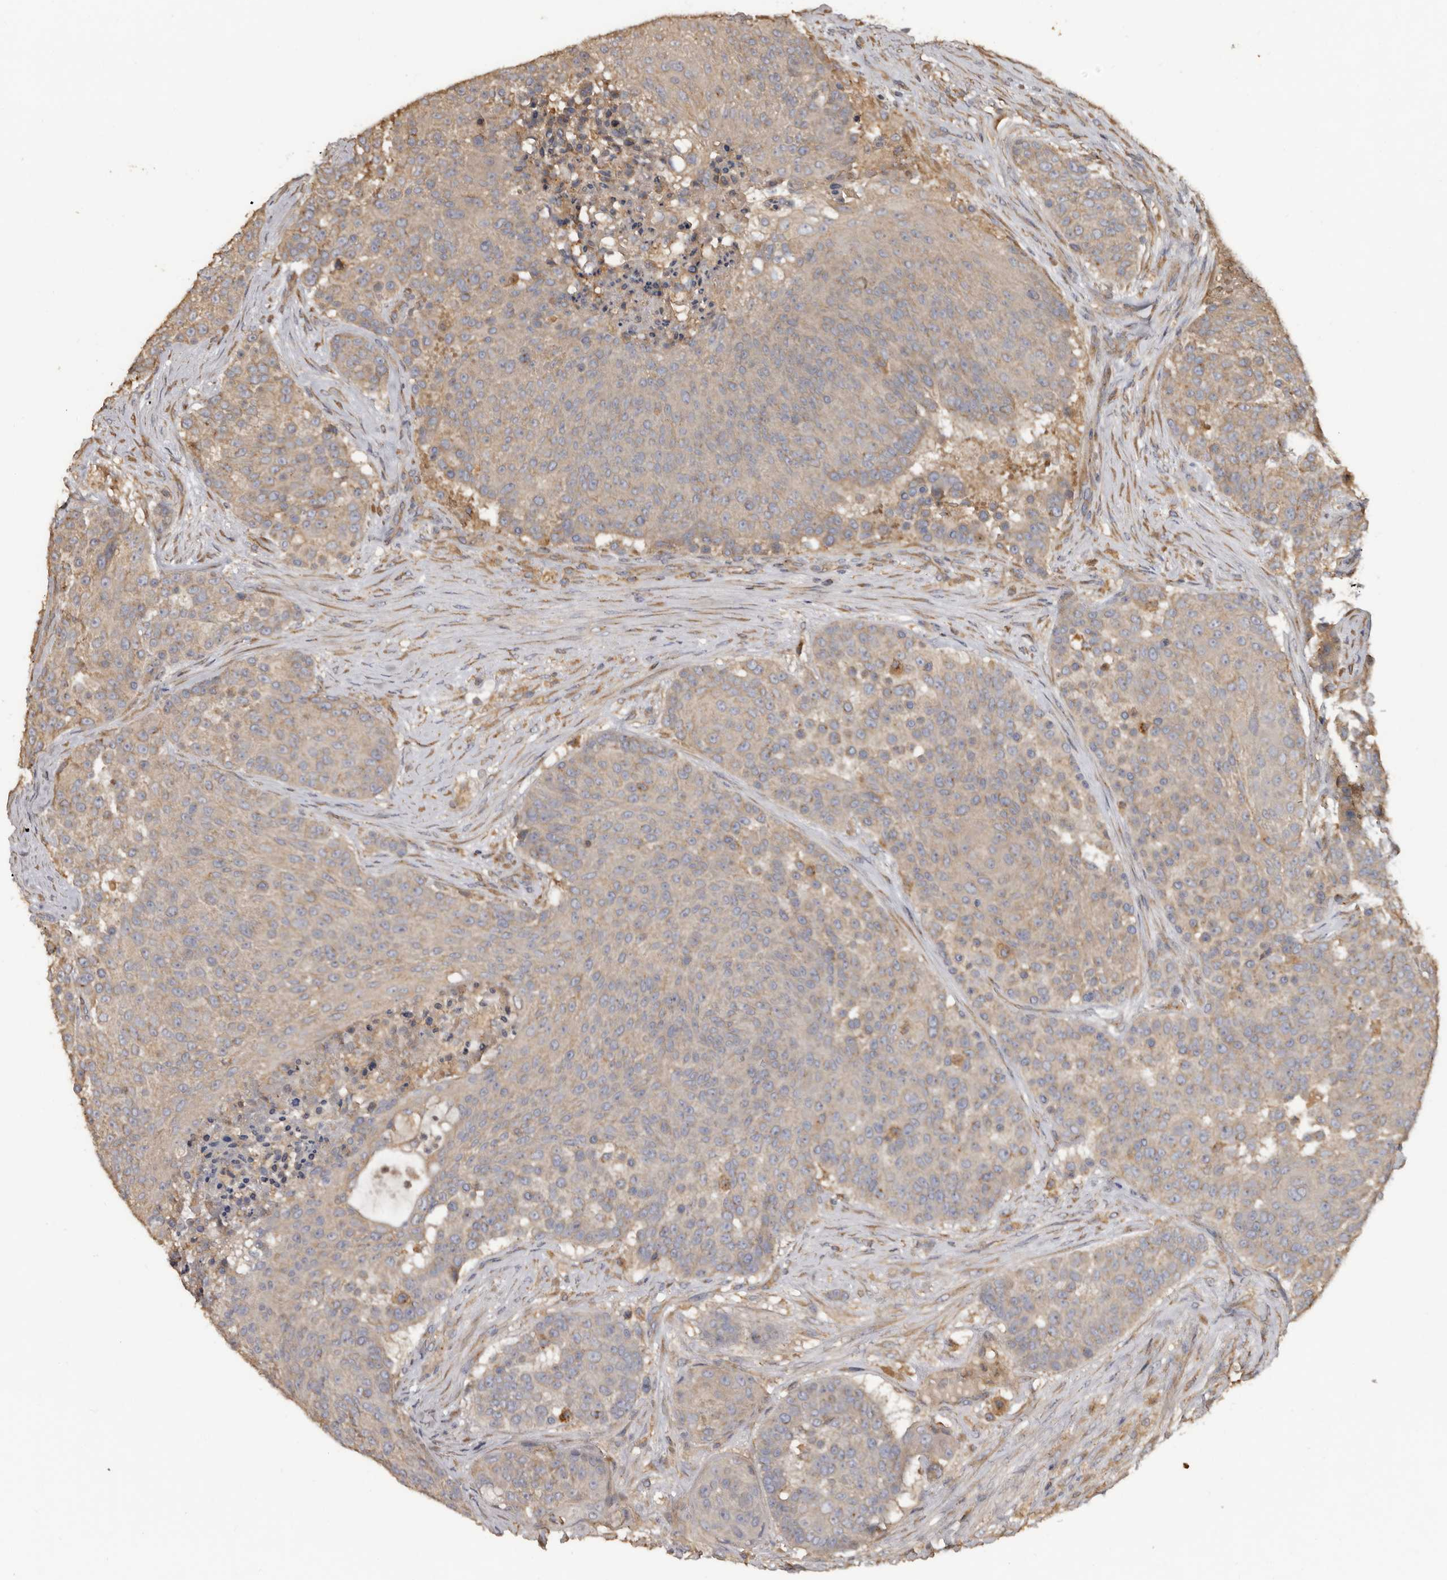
{"staining": {"intensity": "weak", "quantity": ">75%", "location": "cytoplasmic/membranous"}, "tissue": "urothelial cancer", "cell_type": "Tumor cells", "image_type": "cancer", "snomed": [{"axis": "morphology", "description": "Urothelial carcinoma, High grade"}, {"axis": "topography", "description": "Urinary bladder"}], "caption": "The image exhibits staining of urothelial carcinoma (high-grade), revealing weak cytoplasmic/membranous protein expression (brown color) within tumor cells.", "gene": "FLCN", "patient": {"sex": "female", "age": 63}}